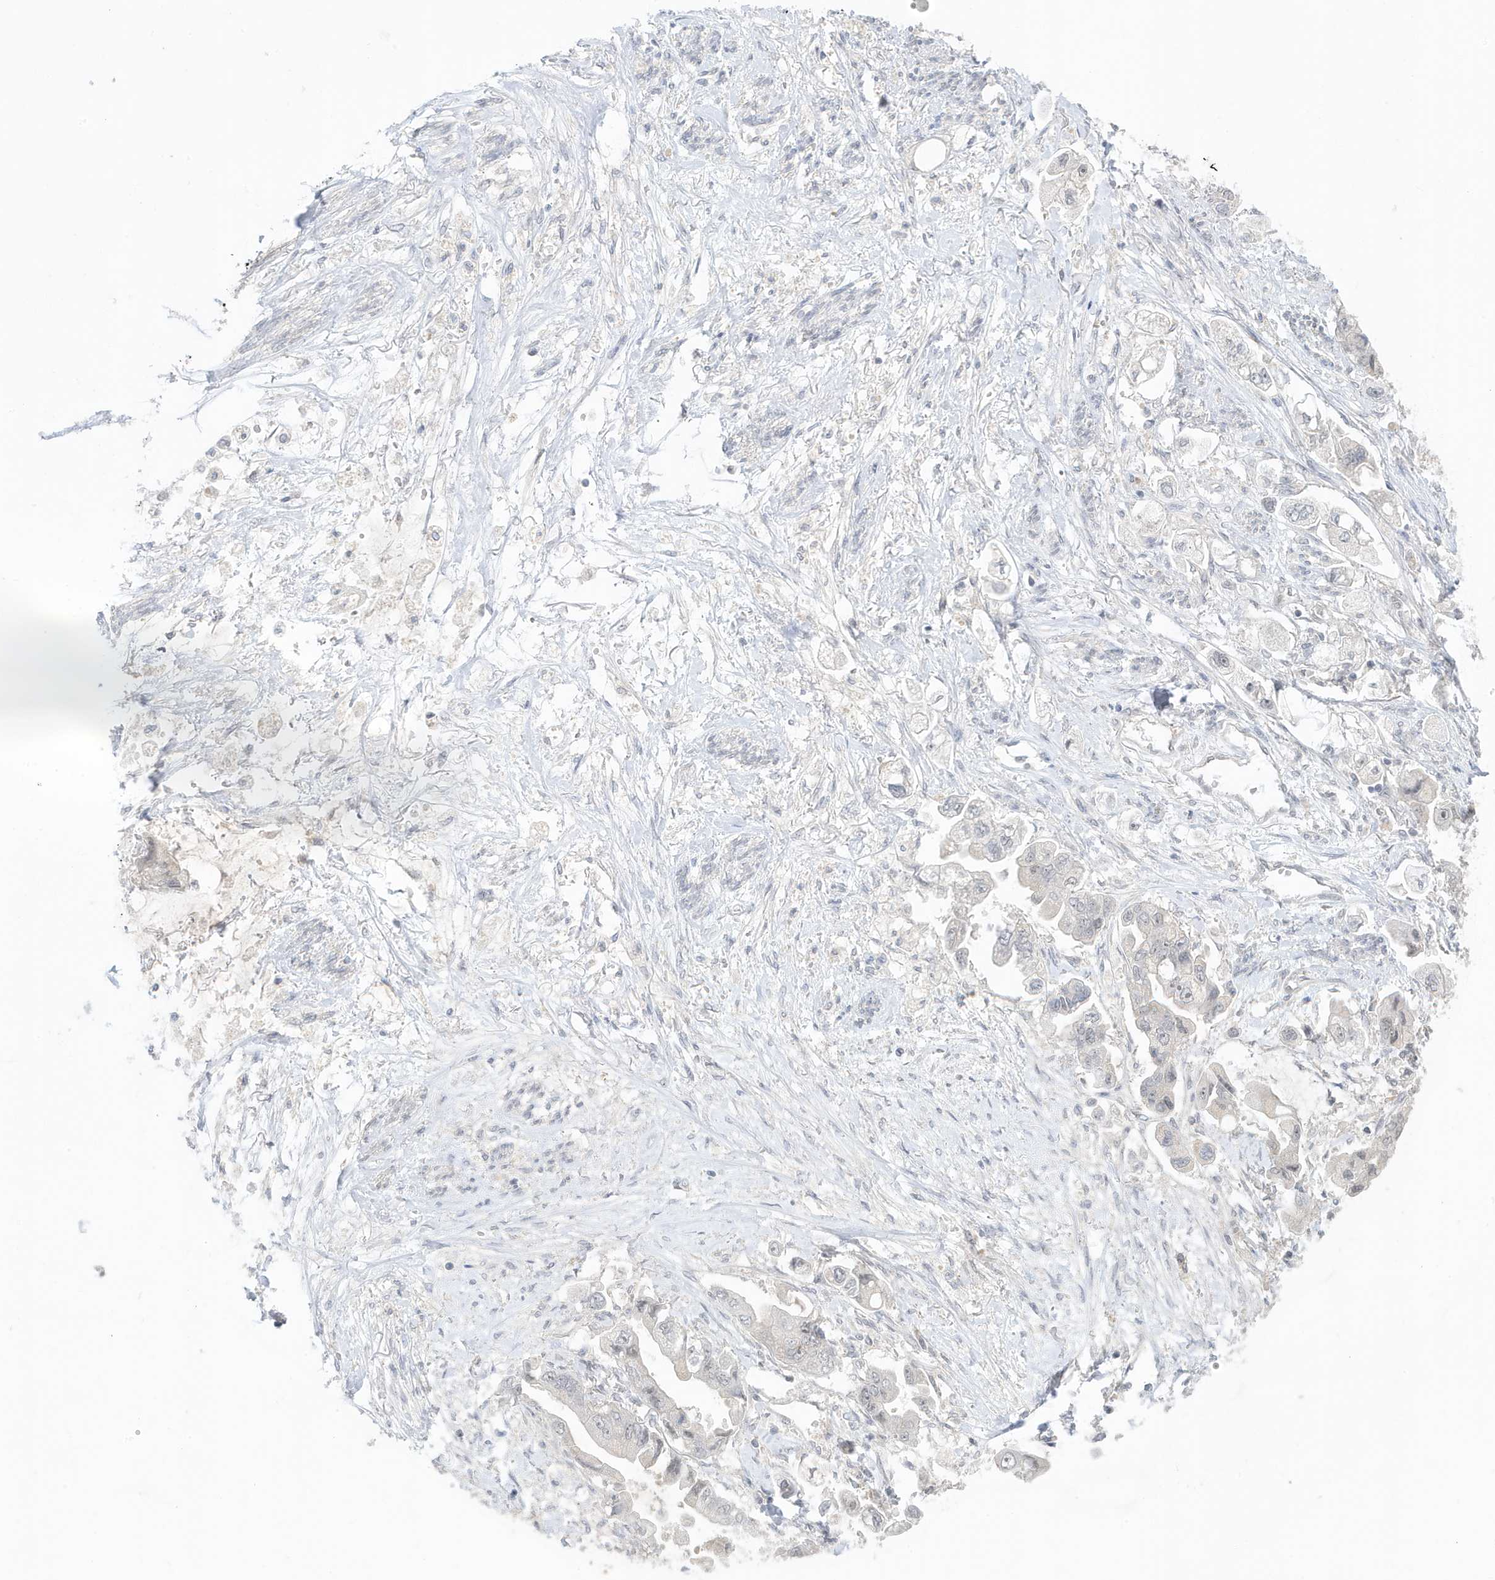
{"staining": {"intensity": "negative", "quantity": "none", "location": "none"}, "tissue": "stomach cancer", "cell_type": "Tumor cells", "image_type": "cancer", "snomed": [{"axis": "morphology", "description": "Adenocarcinoma, NOS"}, {"axis": "topography", "description": "Stomach"}], "caption": "IHC image of neoplastic tissue: human adenocarcinoma (stomach) stained with DAB (3,3'-diaminobenzidine) displays no significant protein positivity in tumor cells. Brightfield microscopy of immunohistochemistry (IHC) stained with DAB (brown) and hematoxylin (blue), captured at high magnification.", "gene": "MSL3", "patient": {"sex": "male", "age": 62}}